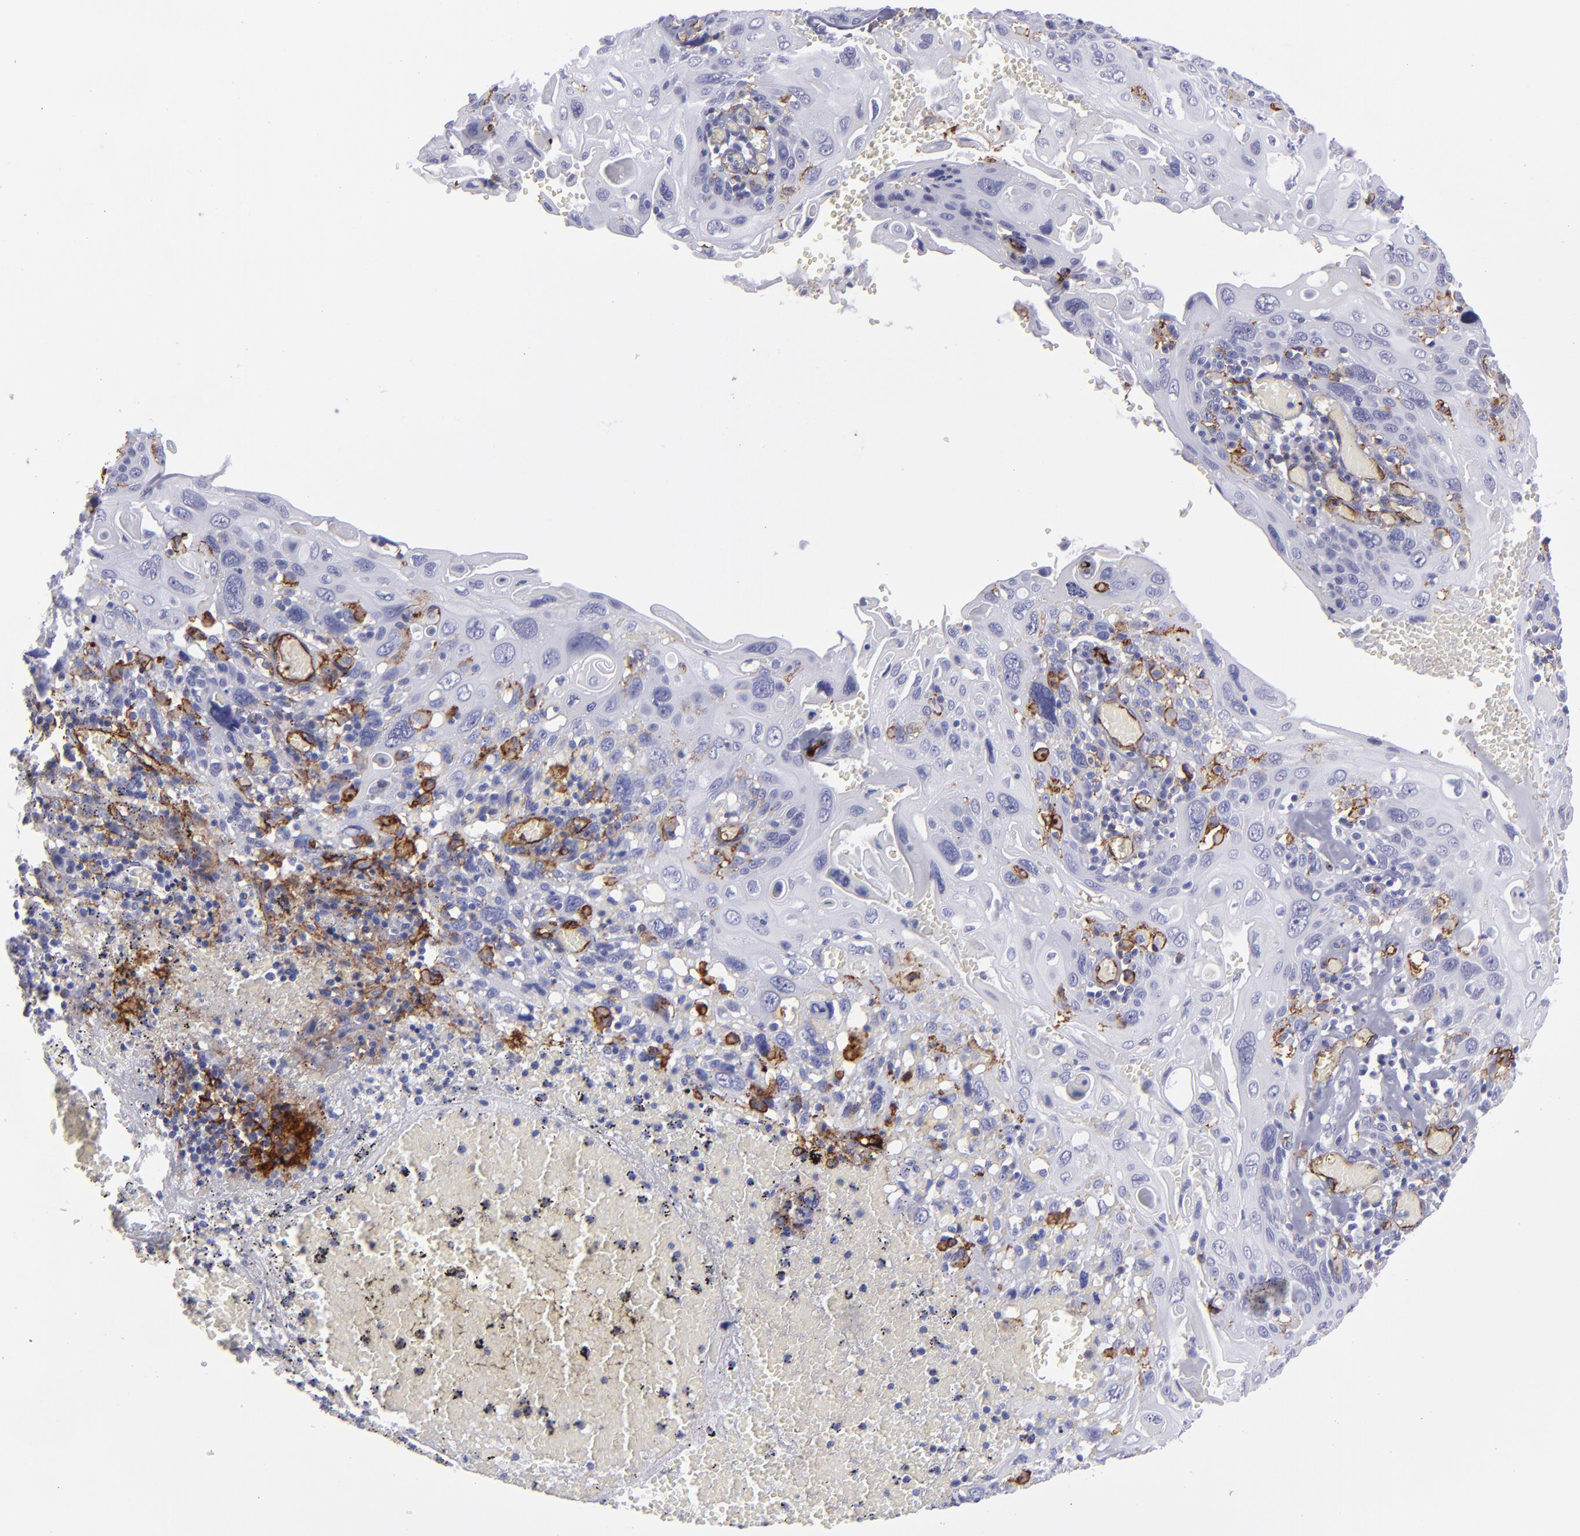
{"staining": {"intensity": "strong", "quantity": "<25%", "location": "cytoplasmic/membranous"}, "tissue": "cervical cancer", "cell_type": "Tumor cells", "image_type": "cancer", "snomed": [{"axis": "morphology", "description": "Squamous cell carcinoma, NOS"}, {"axis": "topography", "description": "Cervix"}], "caption": "This image displays cervical squamous cell carcinoma stained with immunohistochemistry (IHC) to label a protein in brown. The cytoplasmic/membranous of tumor cells show strong positivity for the protein. Nuclei are counter-stained blue.", "gene": "ACE", "patient": {"sex": "female", "age": 54}}